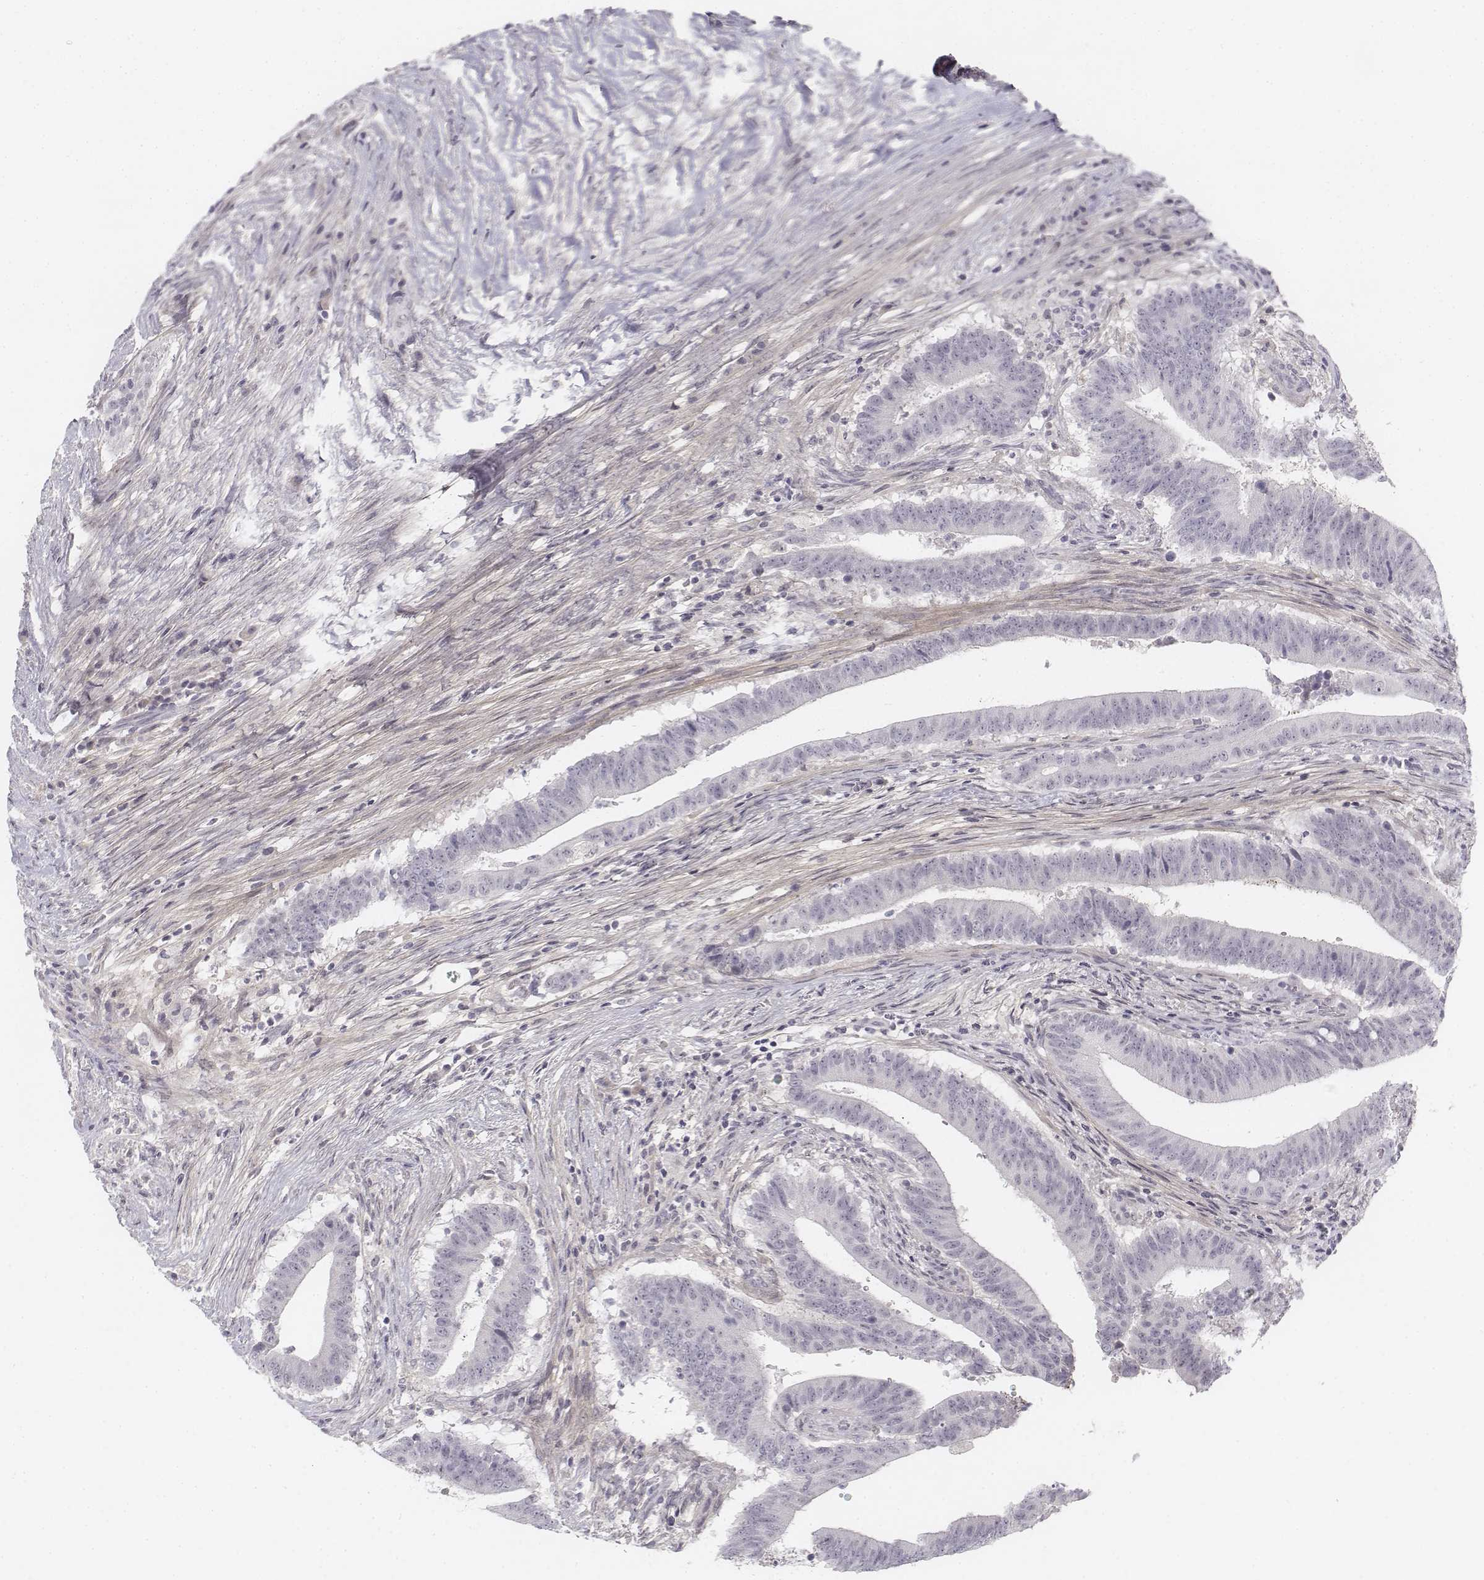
{"staining": {"intensity": "negative", "quantity": "none", "location": "none"}, "tissue": "colorectal cancer", "cell_type": "Tumor cells", "image_type": "cancer", "snomed": [{"axis": "morphology", "description": "Adenocarcinoma, NOS"}, {"axis": "topography", "description": "Colon"}], "caption": "A photomicrograph of colorectal adenocarcinoma stained for a protein reveals no brown staining in tumor cells.", "gene": "KRT84", "patient": {"sex": "female", "age": 43}}